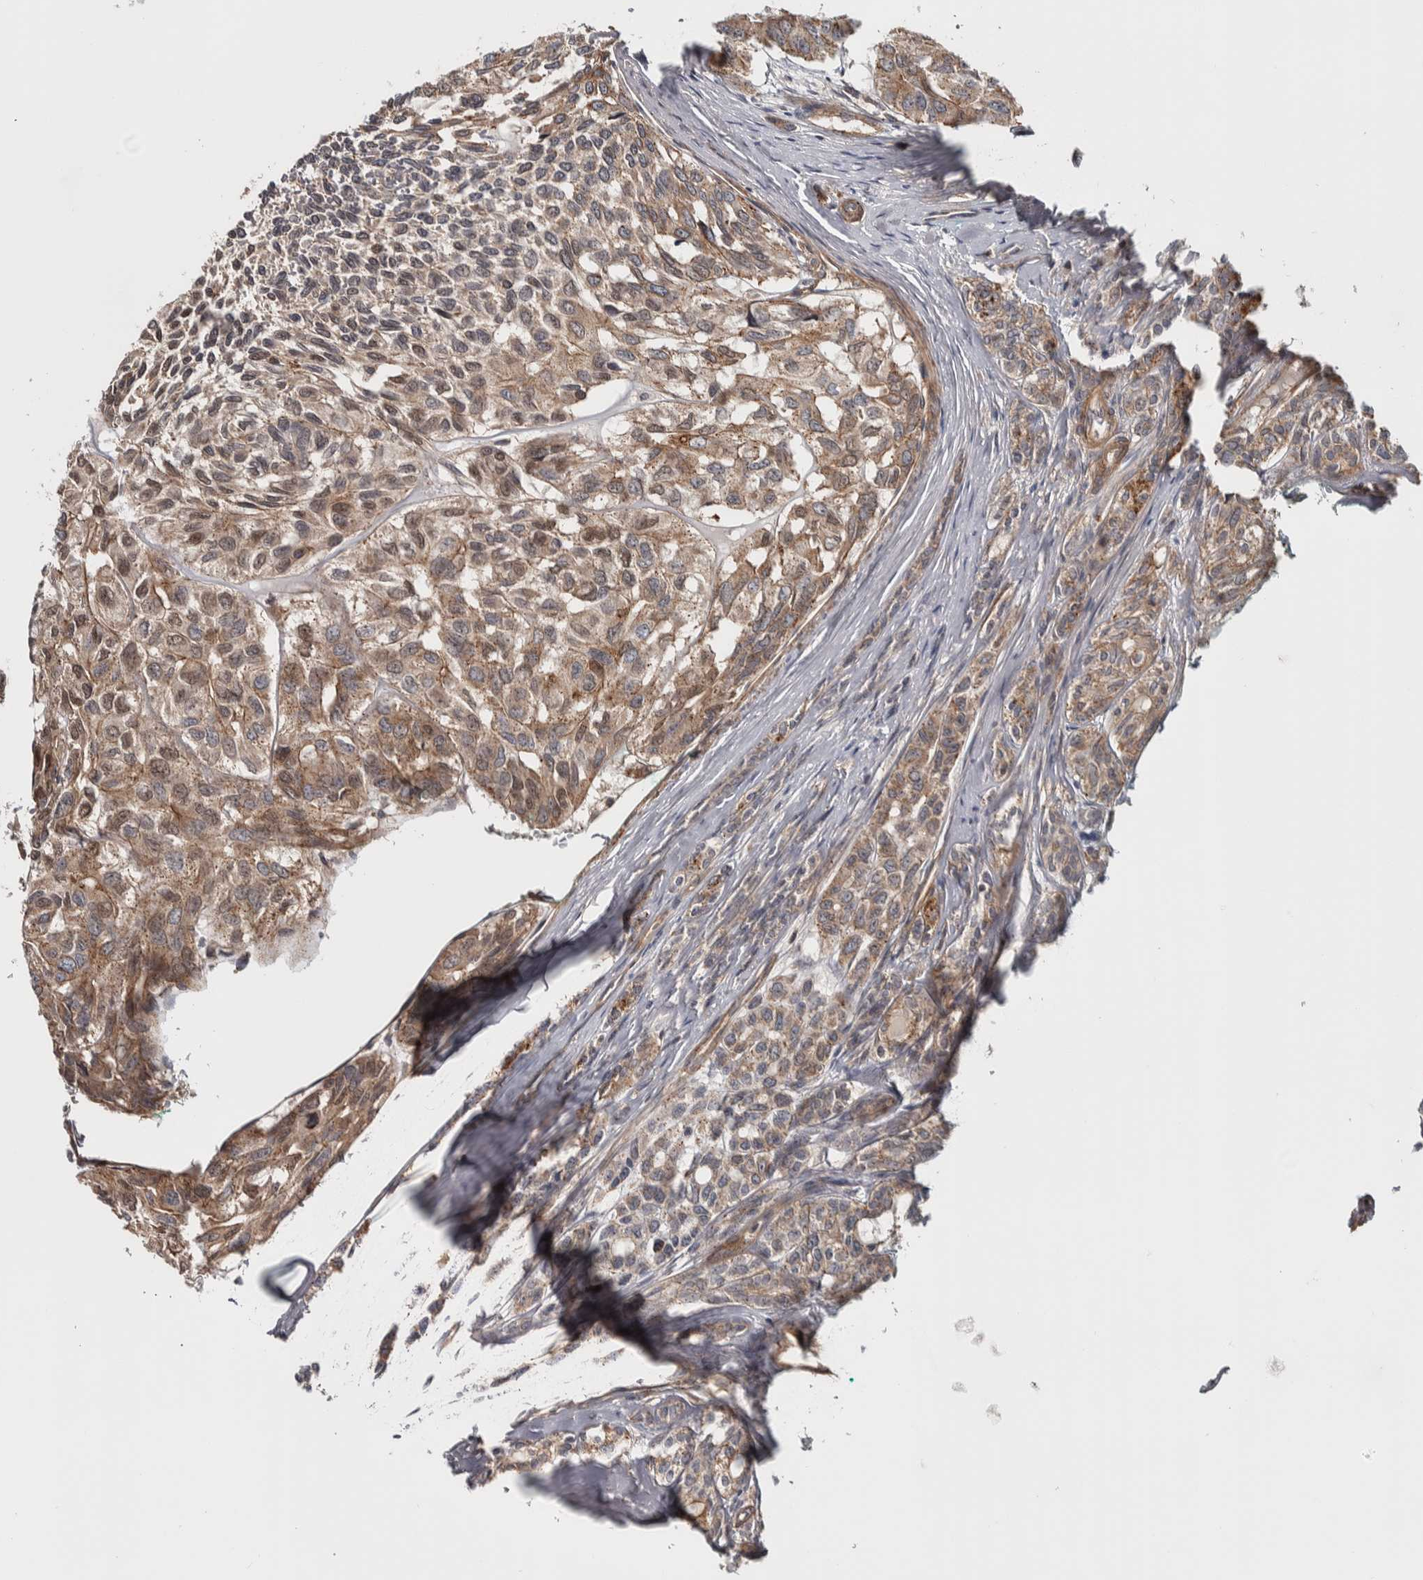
{"staining": {"intensity": "weak", "quantity": ">75%", "location": "cytoplasmic/membranous"}, "tissue": "head and neck cancer", "cell_type": "Tumor cells", "image_type": "cancer", "snomed": [{"axis": "morphology", "description": "Adenocarcinoma, NOS"}, {"axis": "topography", "description": "Salivary gland, NOS"}, {"axis": "topography", "description": "Head-Neck"}], "caption": "This is a micrograph of IHC staining of head and neck cancer (adenocarcinoma), which shows weak positivity in the cytoplasmic/membranous of tumor cells.", "gene": "CHMP4C", "patient": {"sex": "female", "age": 76}}